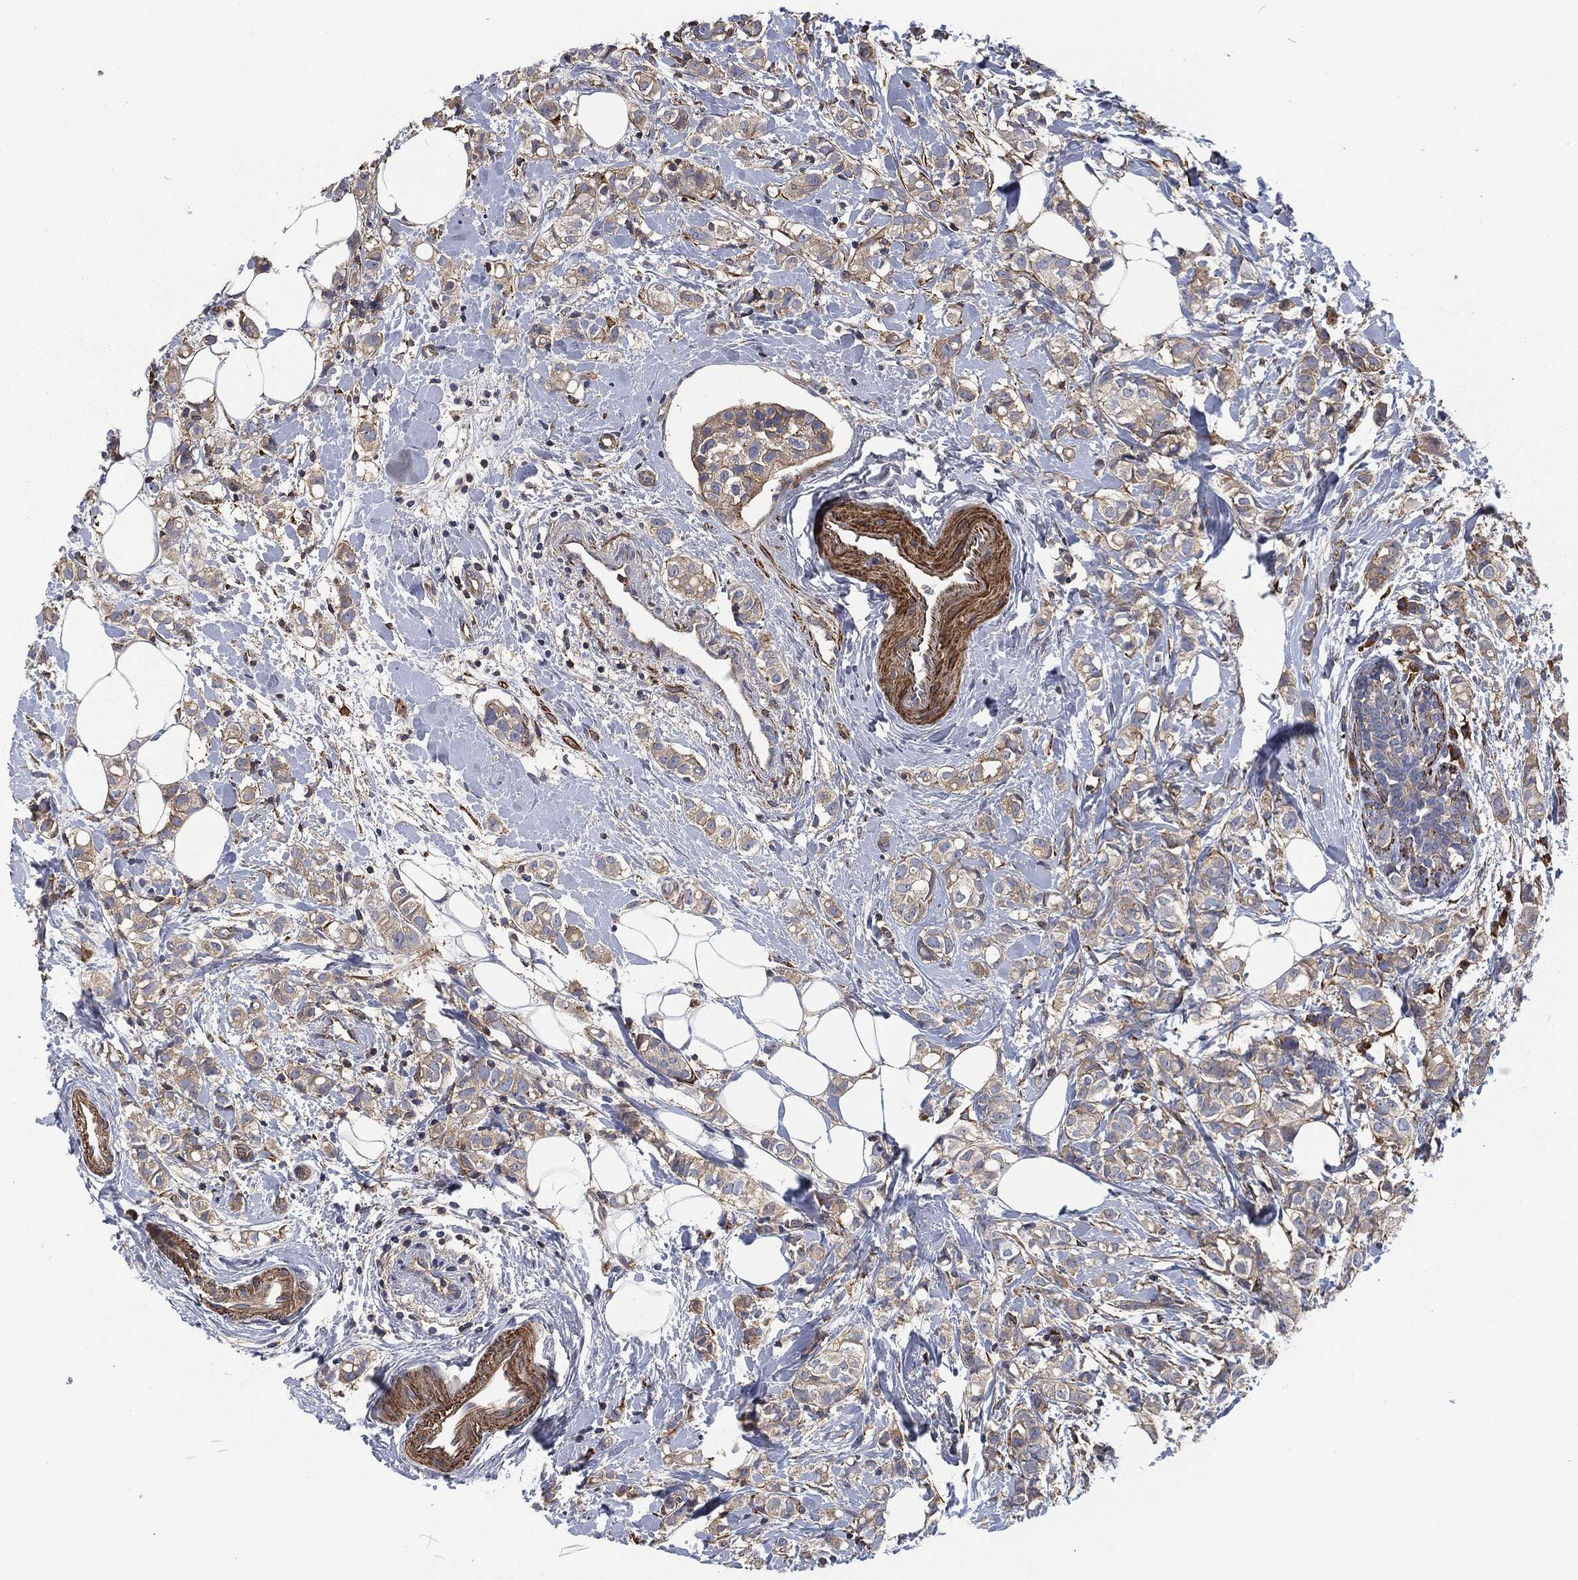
{"staining": {"intensity": "moderate", "quantity": "<25%", "location": "cytoplasmic/membranous"}, "tissue": "breast cancer", "cell_type": "Tumor cells", "image_type": "cancer", "snomed": [{"axis": "morphology", "description": "Normal tissue, NOS"}, {"axis": "morphology", "description": "Duct carcinoma"}, {"axis": "topography", "description": "Breast"}], "caption": "About <25% of tumor cells in breast intraductal carcinoma show moderate cytoplasmic/membranous protein staining as visualized by brown immunohistochemical staining.", "gene": "LGALS9", "patient": {"sex": "female", "age": 44}}